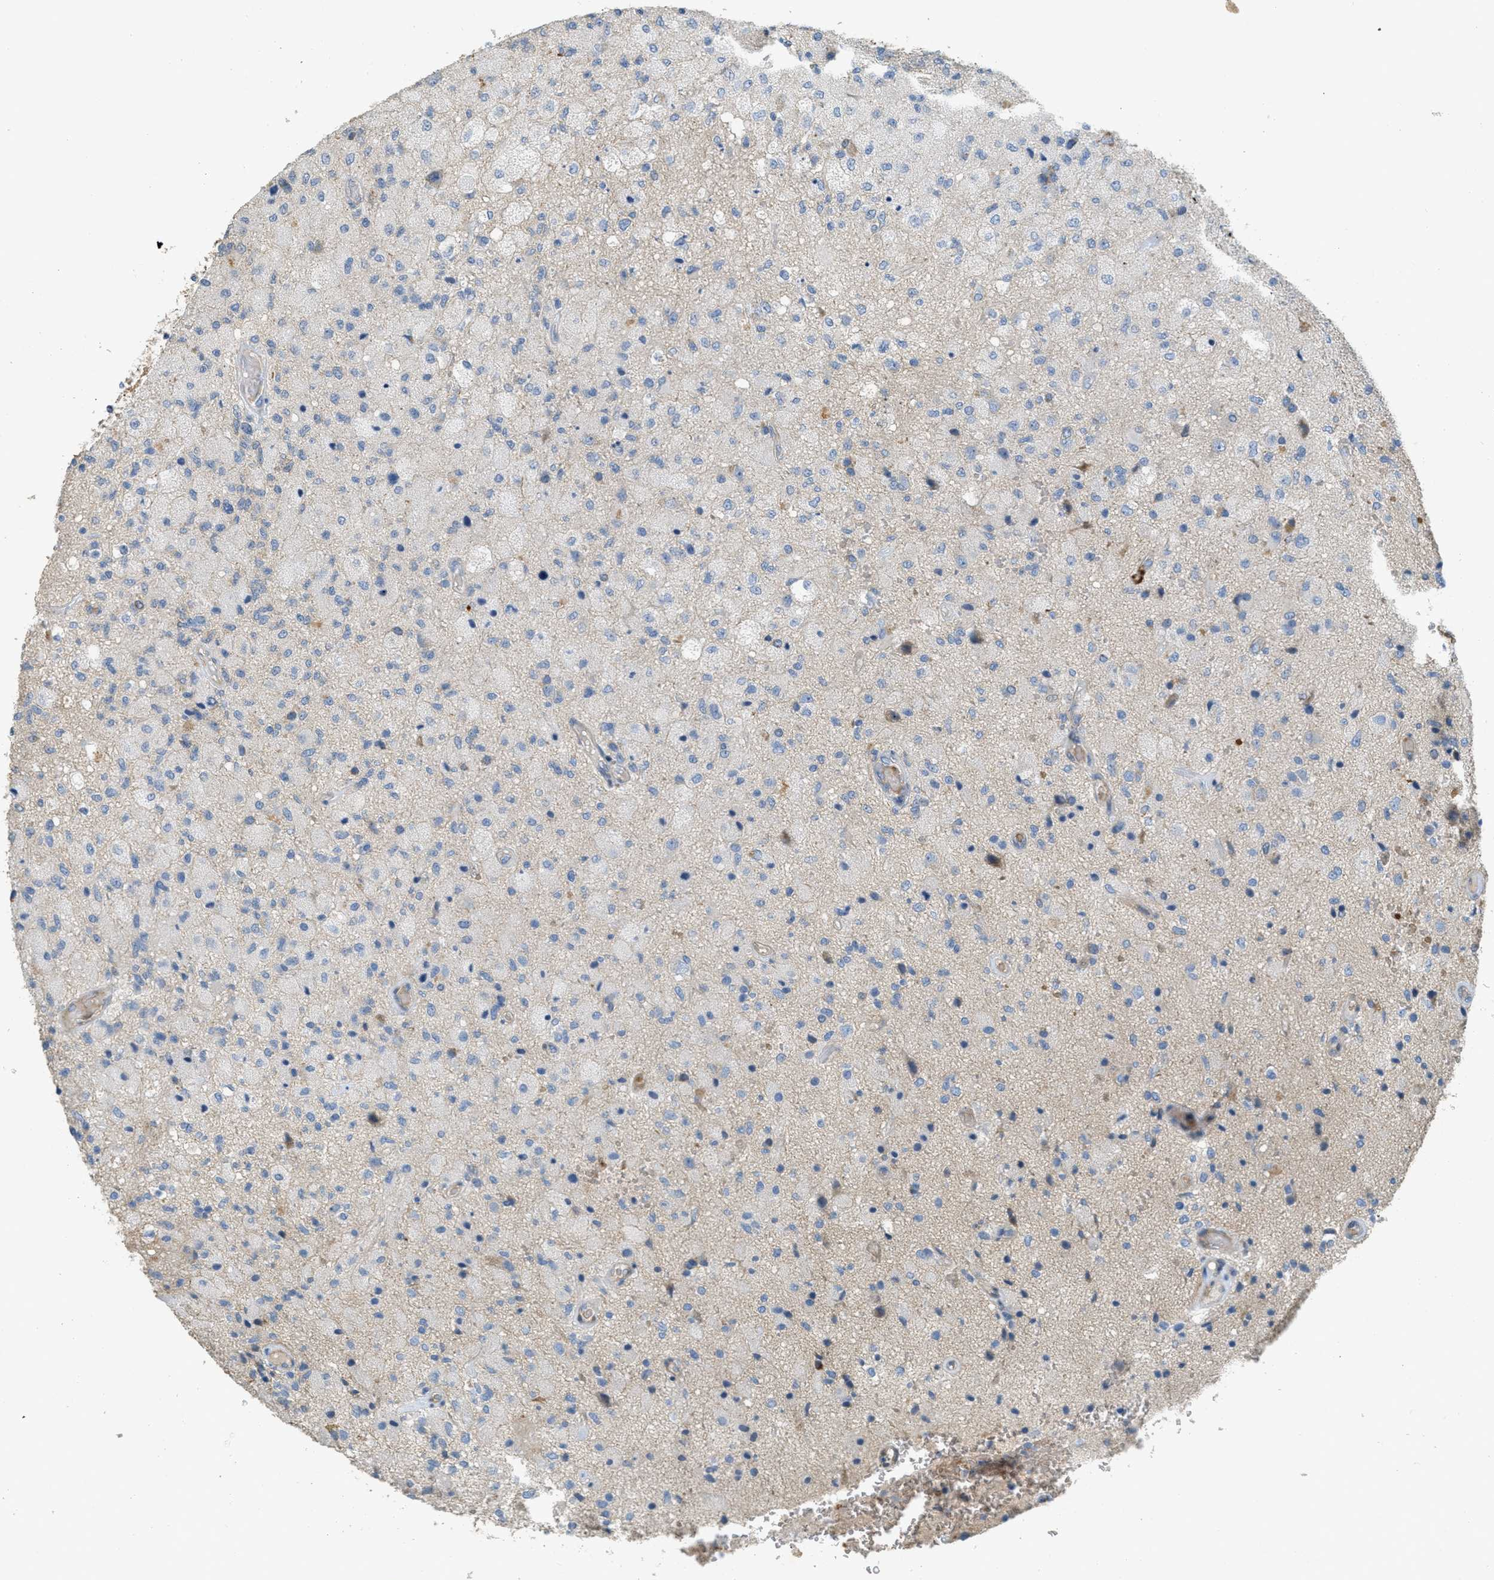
{"staining": {"intensity": "negative", "quantity": "none", "location": "none"}, "tissue": "glioma", "cell_type": "Tumor cells", "image_type": "cancer", "snomed": [{"axis": "morphology", "description": "Normal tissue, NOS"}, {"axis": "morphology", "description": "Glioma, malignant, High grade"}, {"axis": "topography", "description": "Cerebral cortex"}], "caption": "Immunohistochemistry histopathology image of neoplastic tissue: human glioma stained with DAB (3,3'-diaminobenzidine) exhibits no significant protein positivity in tumor cells.", "gene": "MRS2", "patient": {"sex": "male", "age": 77}}